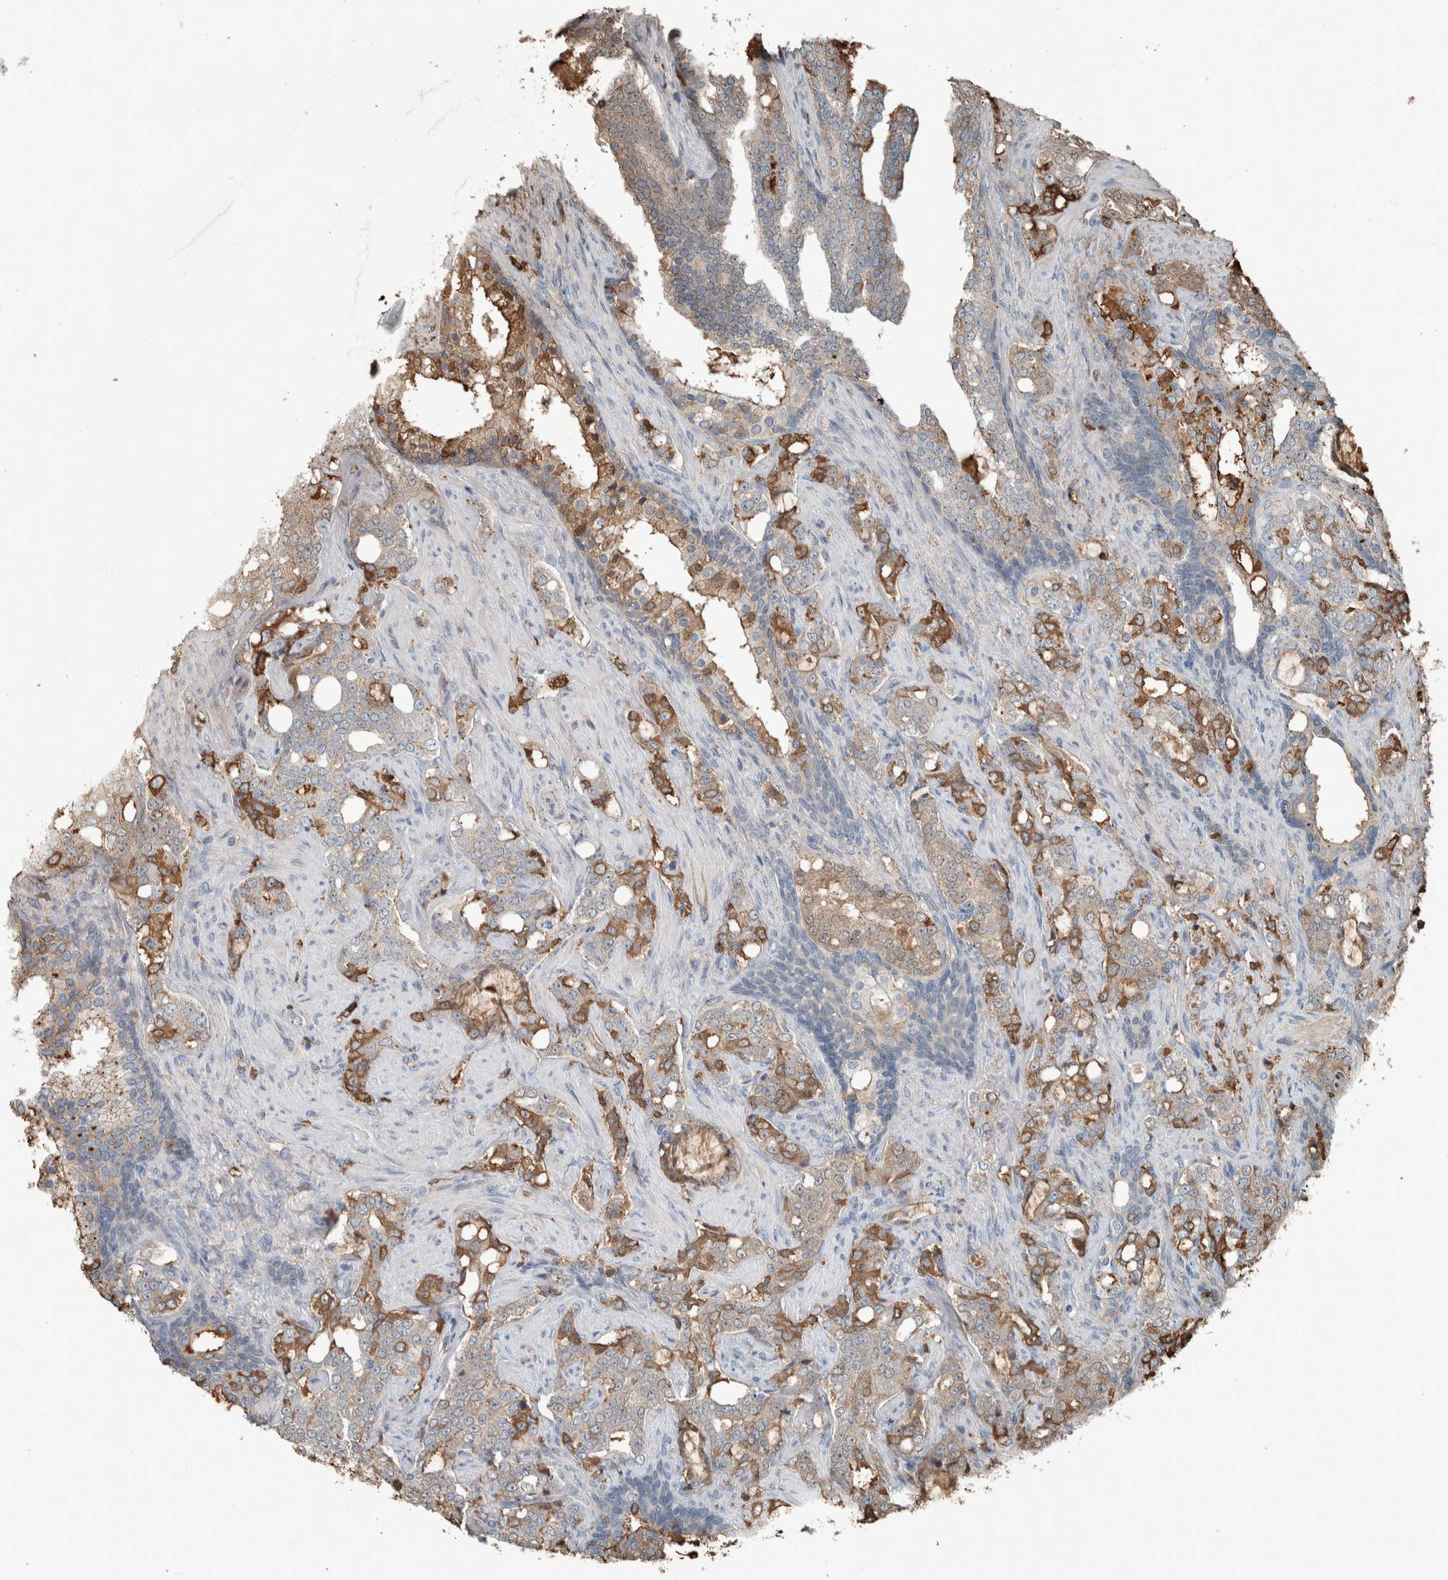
{"staining": {"intensity": "moderate", "quantity": "<25%", "location": "cytoplasmic/membranous"}, "tissue": "prostate cancer", "cell_type": "Tumor cells", "image_type": "cancer", "snomed": [{"axis": "morphology", "description": "Adenocarcinoma, High grade"}, {"axis": "topography", "description": "Prostate"}], "caption": "Immunohistochemical staining of human prostate high-grade adenocarcinoma exhibits low levels of moderate cytoplasmic/membranous expression in approximately <25% of tumor cells. (IHC, brightfield microscopy, high magnification).", "gene": "USP34", "patient": {"sex": "male", "age": 64}}